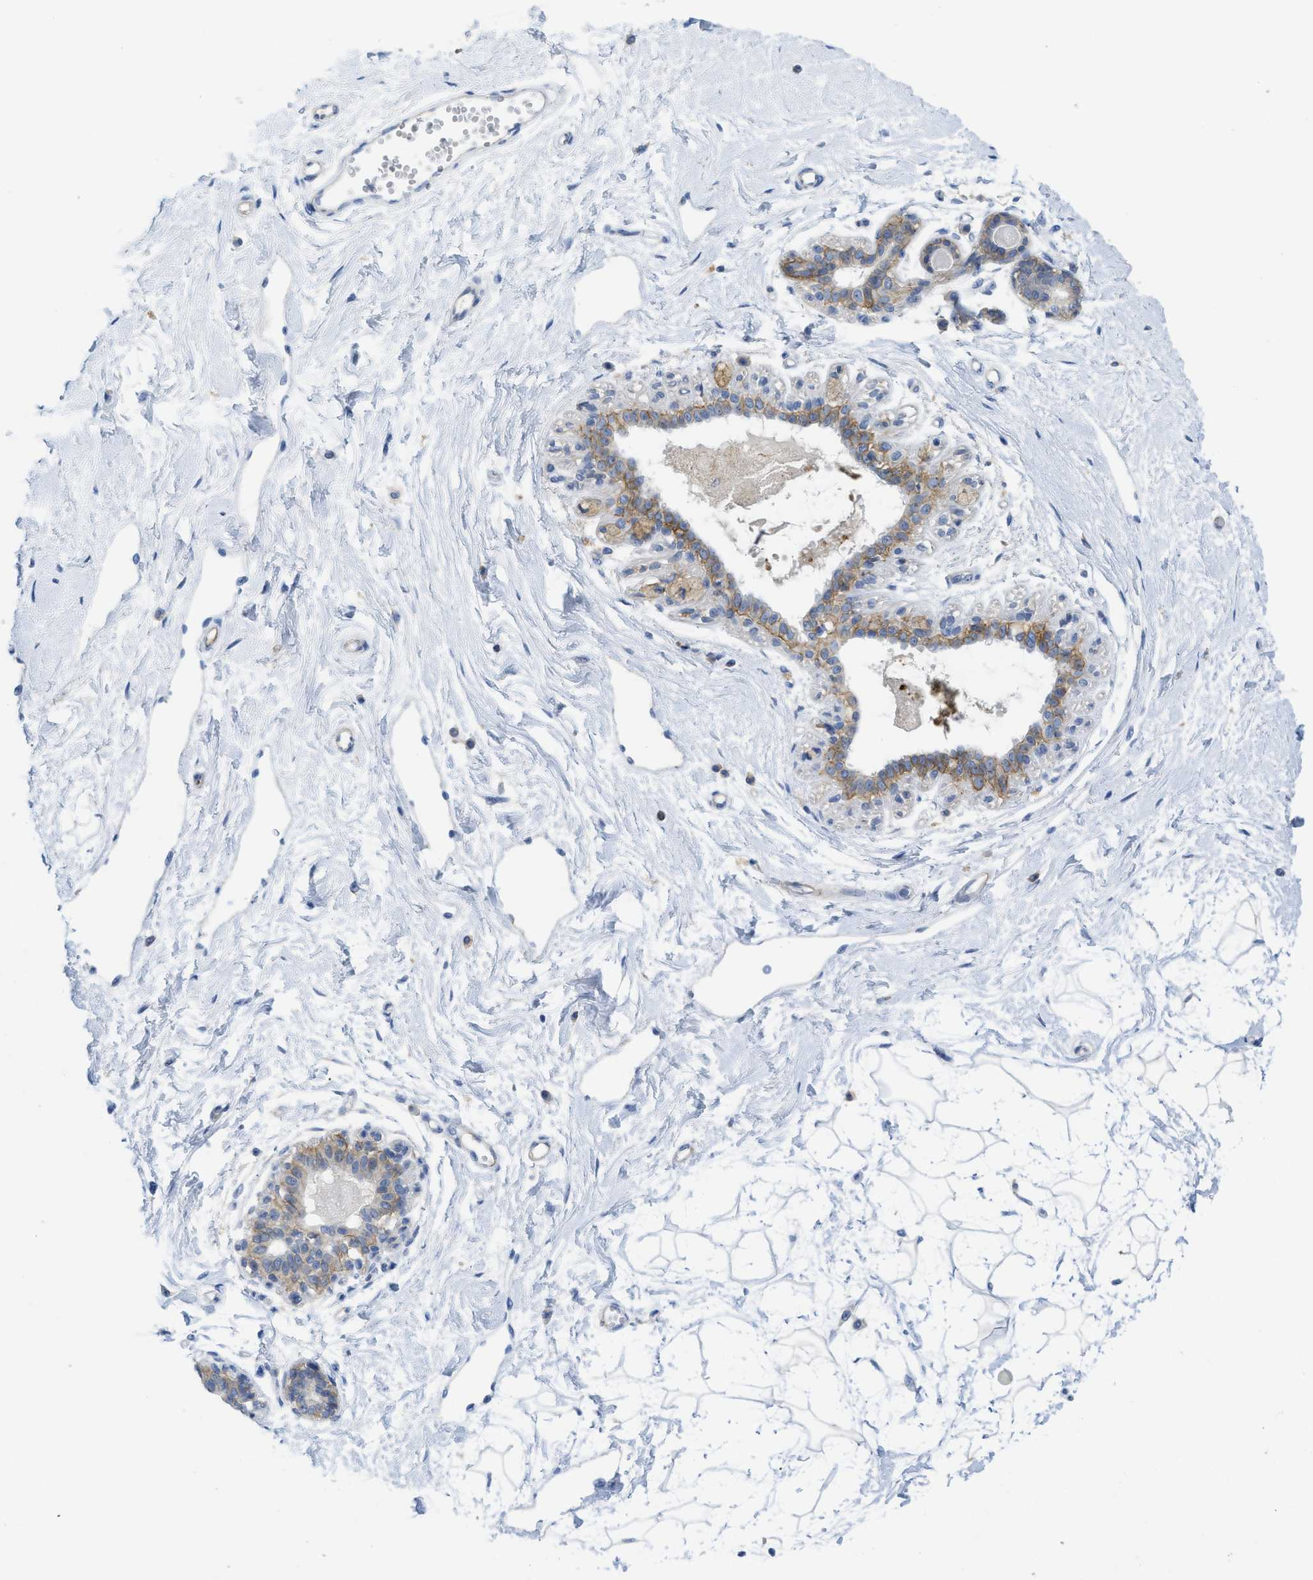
{"staining": {"intensity": "negative", "quantity": "none", "location": "none"}, "tissue": "breast", "cell_type": "Adipocytes", "image_type": "normal", "snomed": [{"axis": "morphology", "description": "Normal tissue, NOS"}, {"axis": "topography", "description": "Breast"}], "caption": "Immunohistochemical staining of normal human breast demonstrates no significant expression in adipocytes. (DAB (3,3'-diaminobenzidine) IHC visualized using brightfield microscopy, high magnification).", "gene": "CNNM4", "patient": {"sex": "female", "age": 45}}